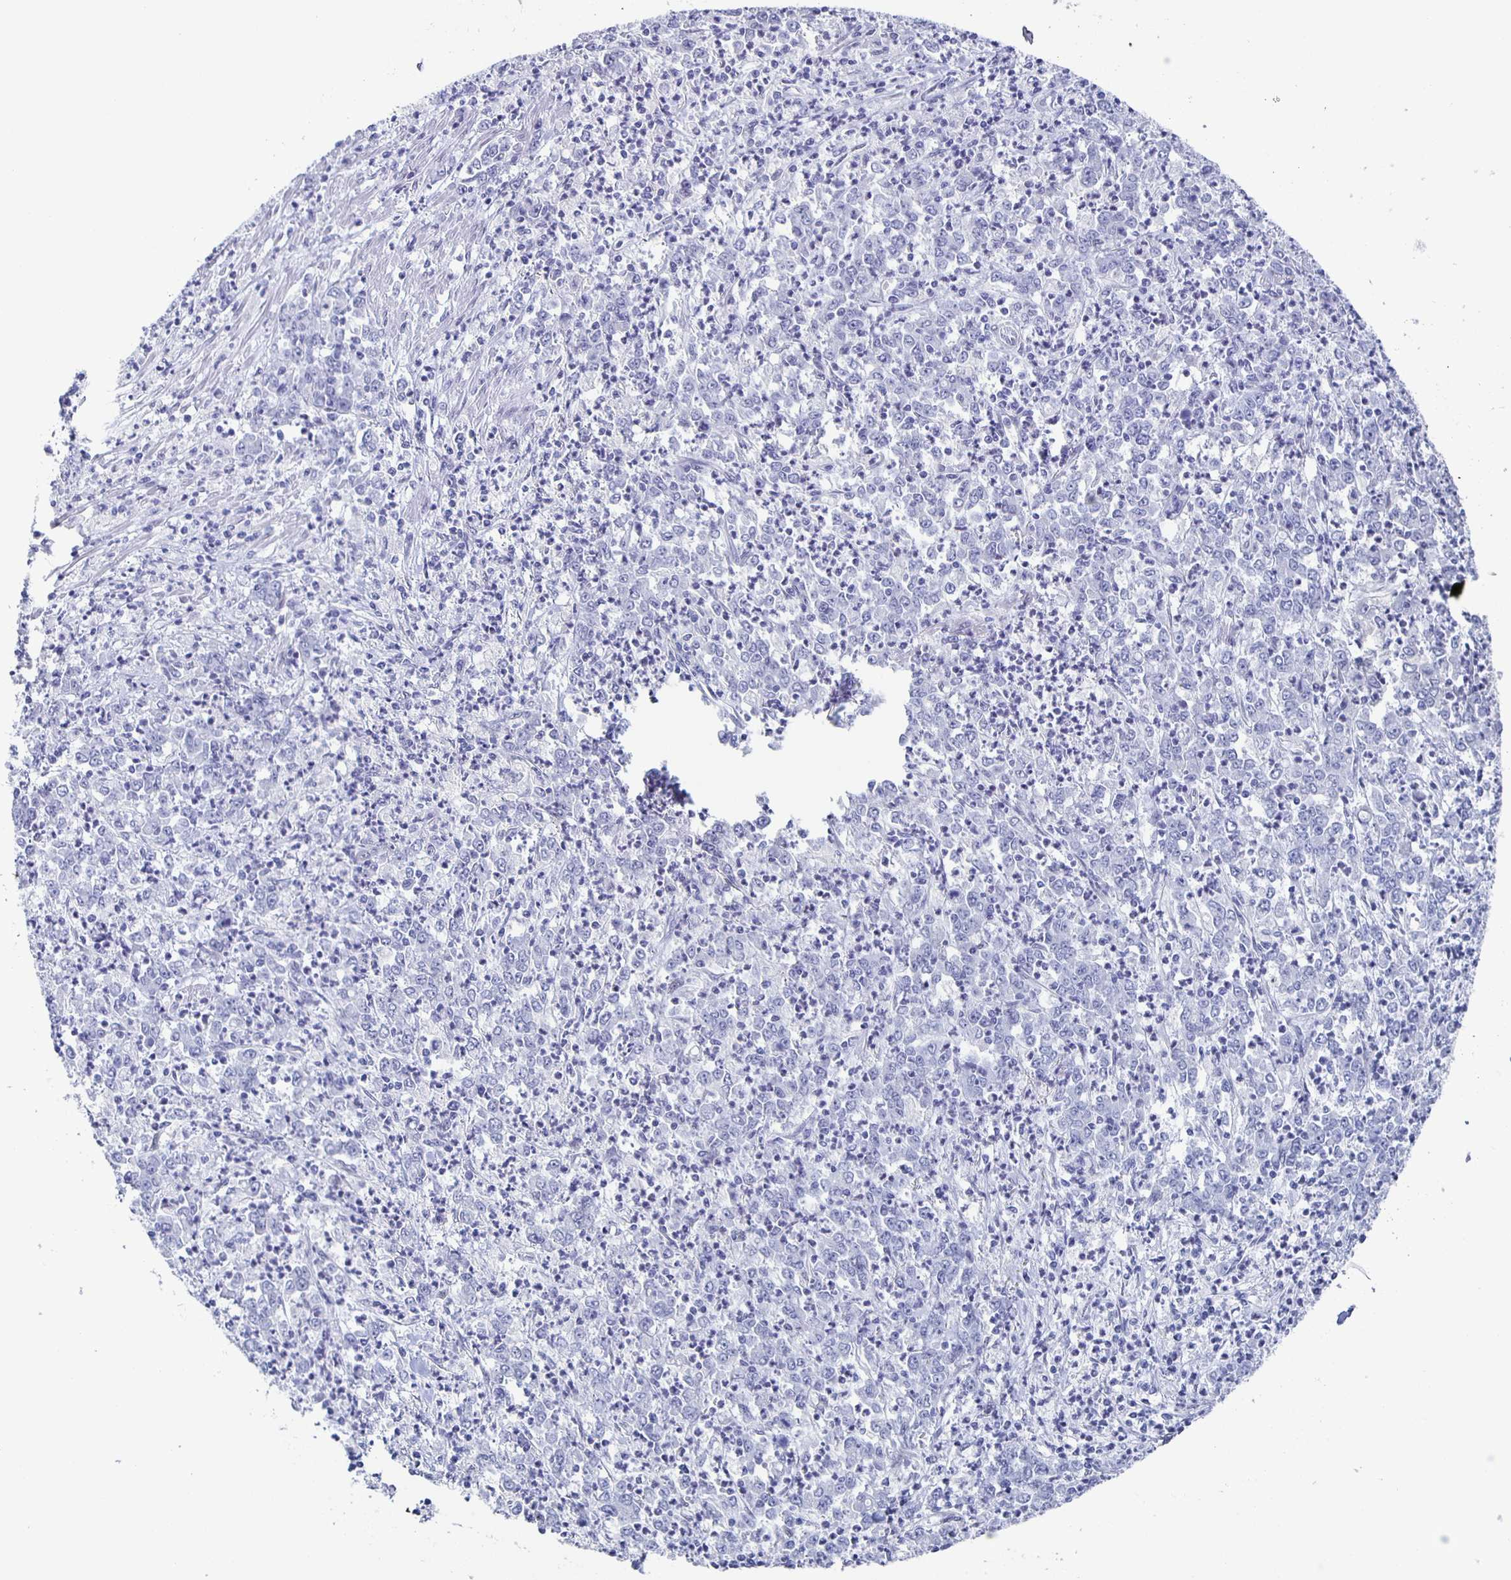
{"staining": {"intensity": "negative", "quantity": "none", "location": "none"}, "tissue": "stomach cancer", "cell_type": "Tumor cells", "image_type": "cancer", "snomed": [{"axis": "morphology", "description": "Adenocarcinoma, NOS"}, {"axis": "topography", "description": "Stomach, lower"}], "caption": "There is no significant expression in tumor cells of stomach adenocarcinoma.", "gene": "CCDC17", "patient": {"sex": "female", "age": 71}}